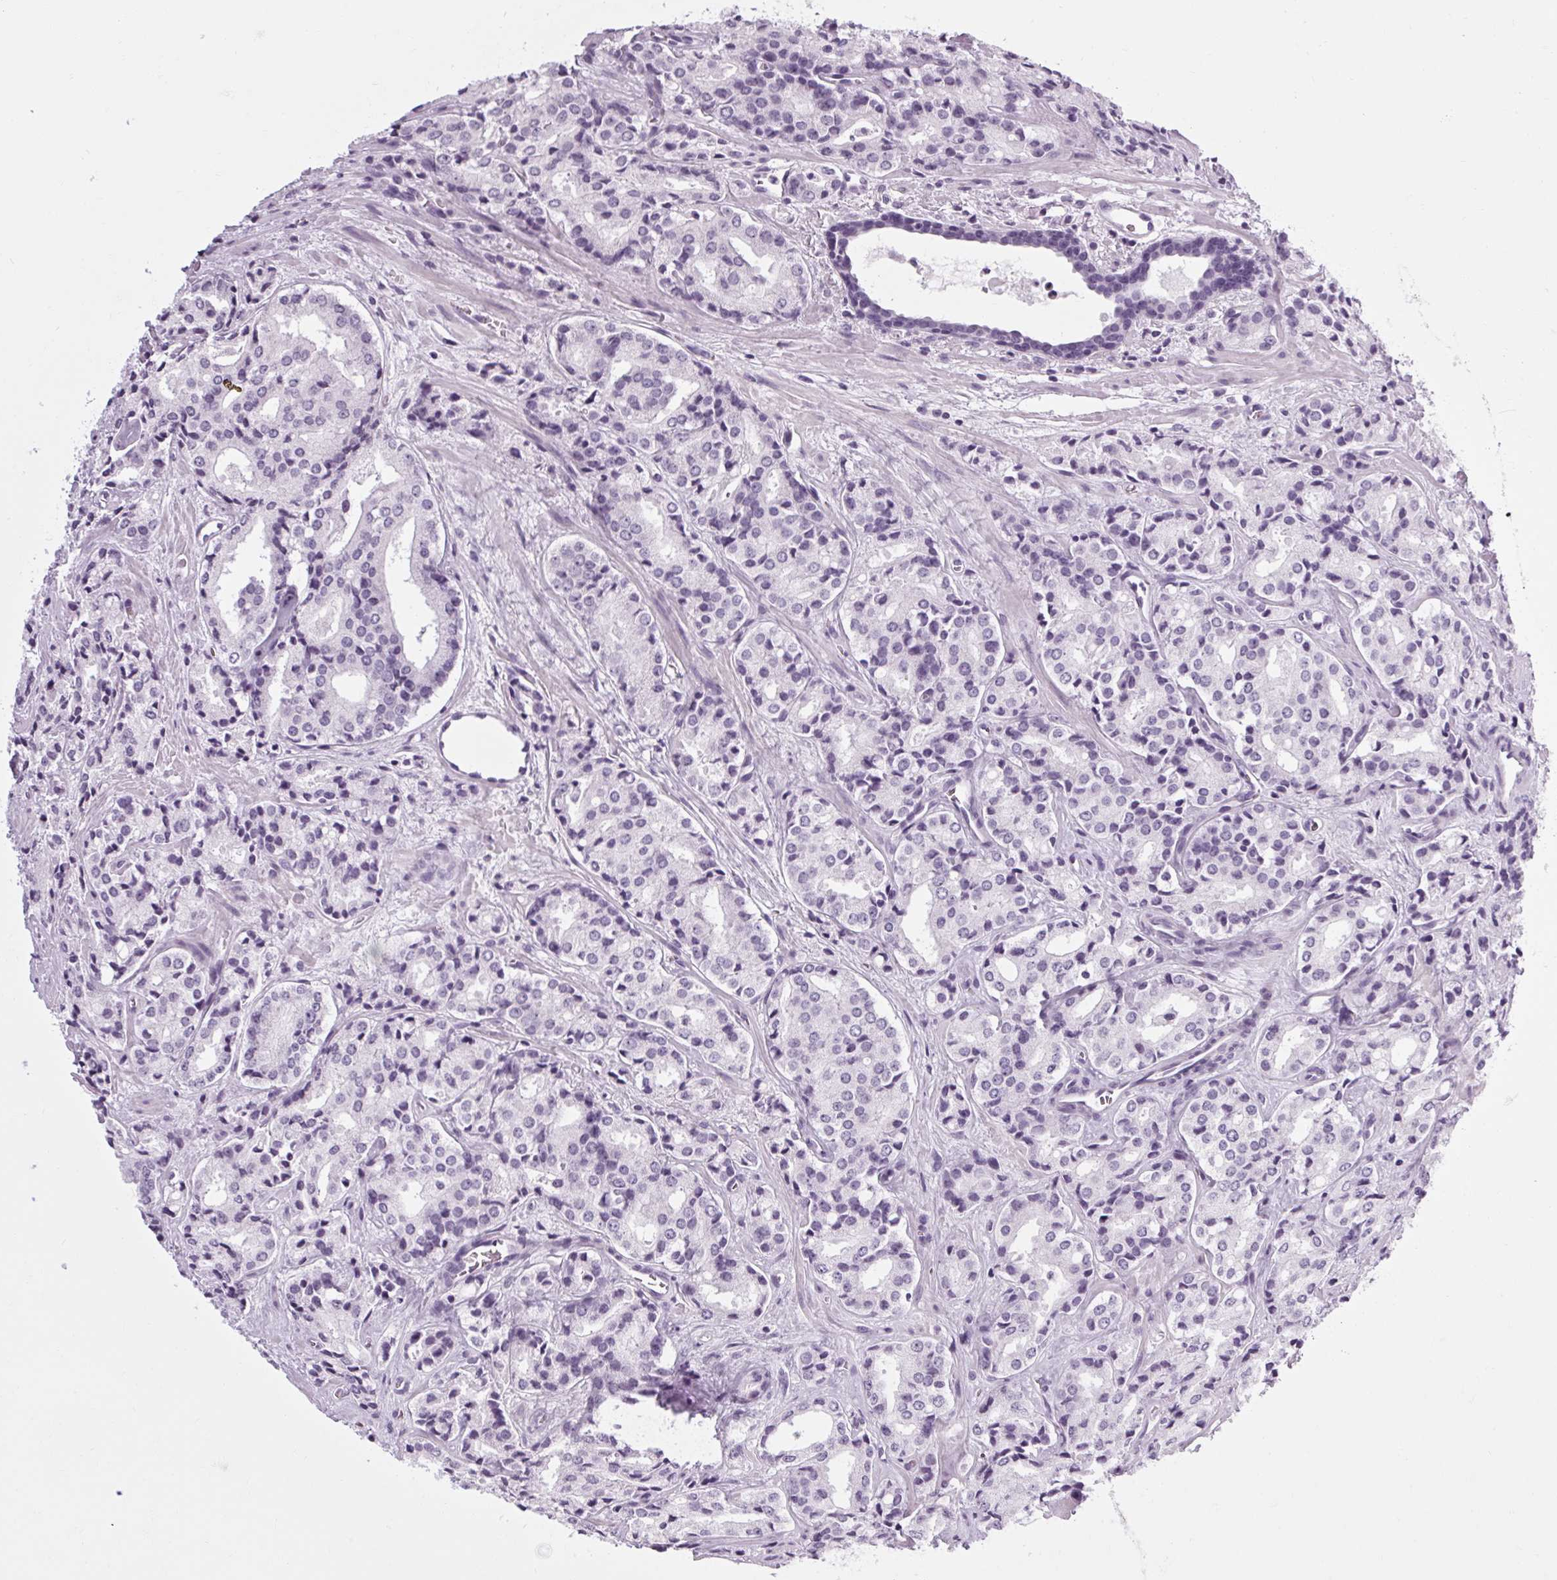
{"staining": {"intensity": "negative", "quantity": "none", "location": "none"}, "tissue": "prostate cancer", "cell_type": "Tumor cells", "image_type": "cancer", "snomed": [{"axis": "morphology", "description": "Adenocarcinoma, Low grade"}, {"axis": "topography", "description": "Prostate"}], "caption": "IHC micrograph of low-grade adenocarcinoma (prostate) stained for a protein (brown), which demonstrates no staining in tumor cells.", "gene": "POMC", "patient": {"sex": "male", "age": 56}}